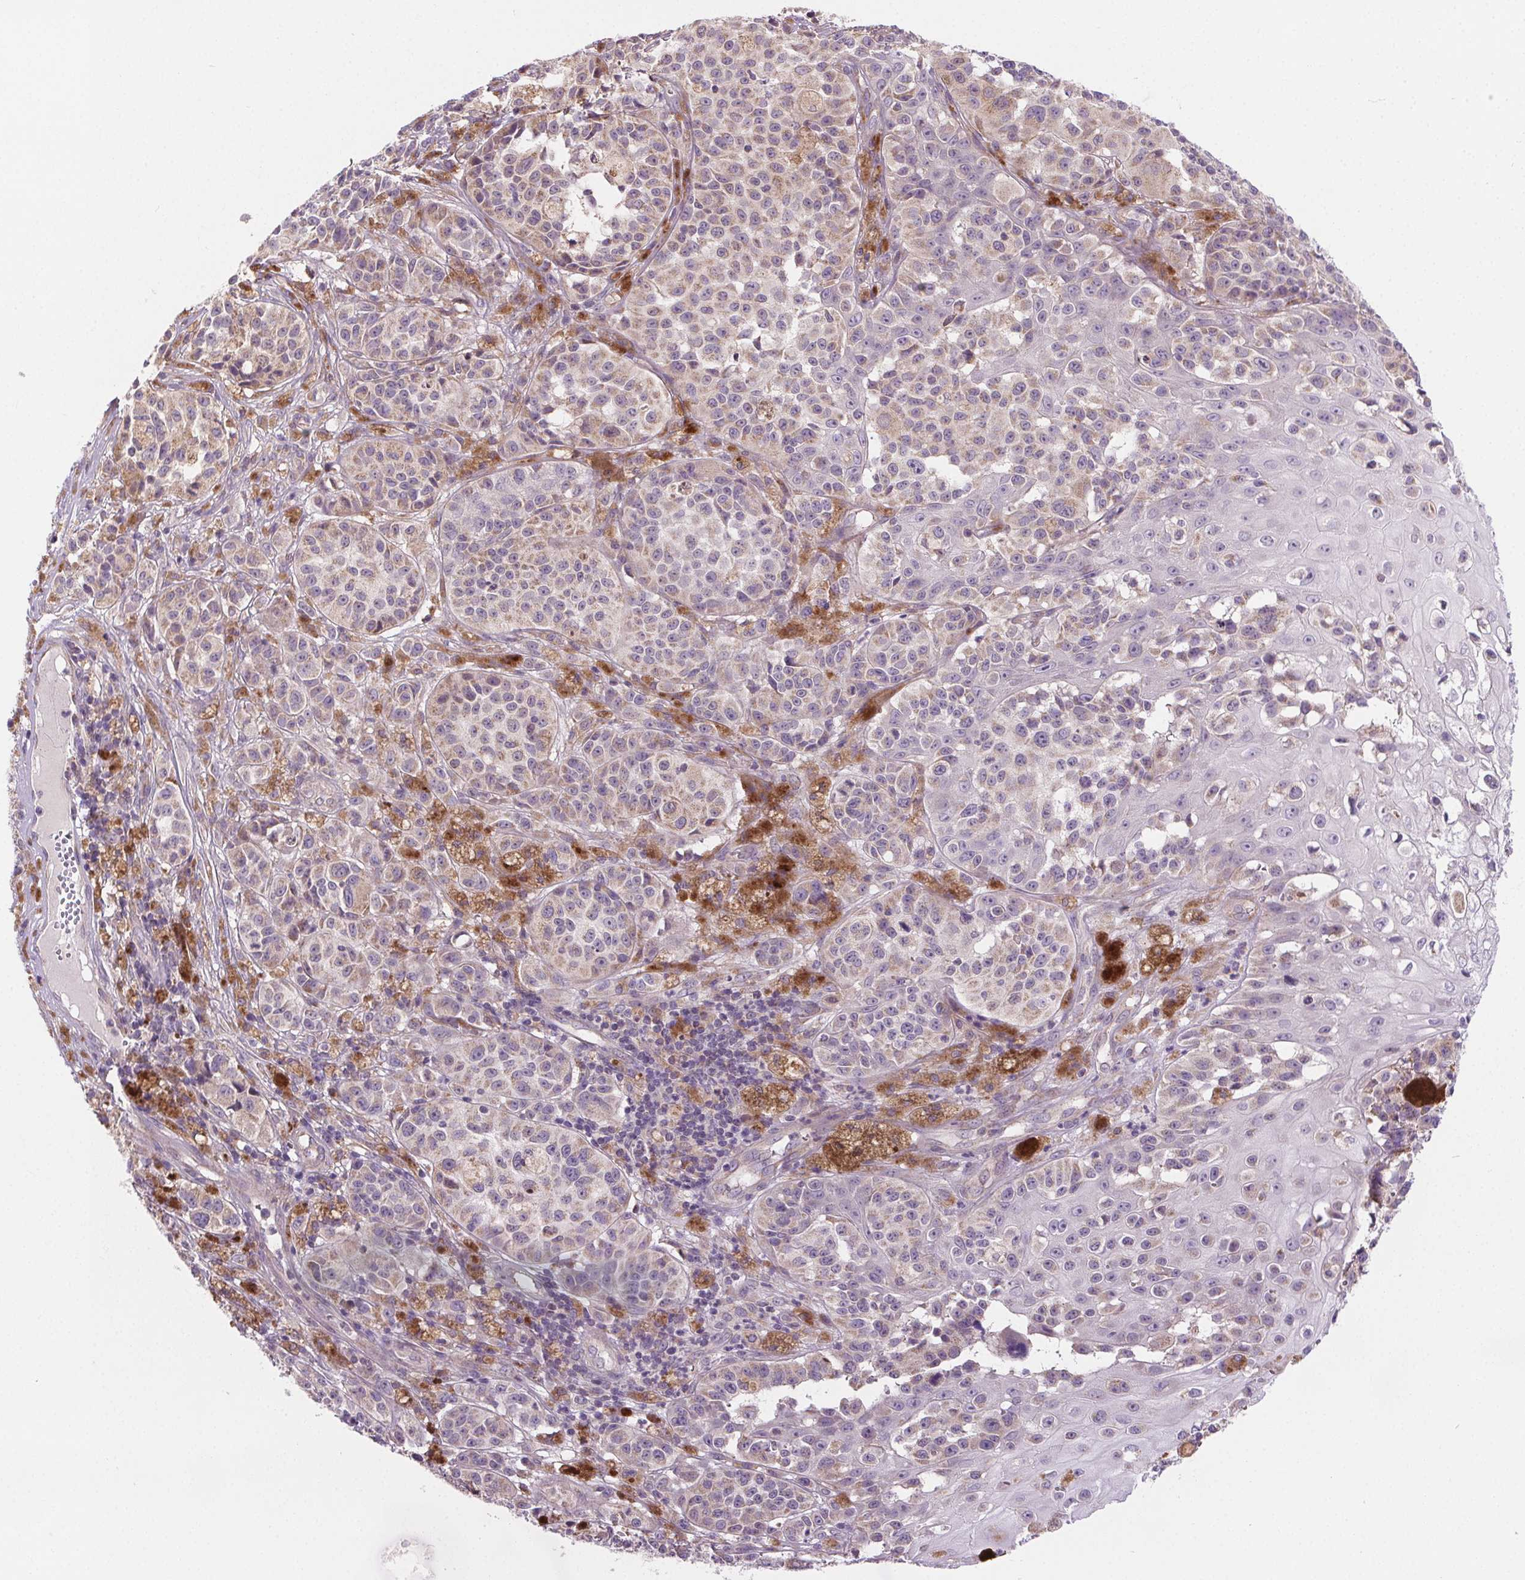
{"staining": {"intensity": "strong", "quantity": "<25%", "location": "cytoplasmic/membranous"}, "tissue": "melanoma", "cell_type": "Tumor cells", "image_type": "cancer", "snomed": [{"axis": "morphology", "description": "Malignant melanoma, NOS"}, {"axis": "topography", "description": "Skin"}], "caption": "Protein expression analysis of human malignant melanoma reveals strong cytoplasmic/membranous staining in about <25% of tumor cells.", "gene": "GOLT1B", "patient": {"sex": "female", "age": 58}}